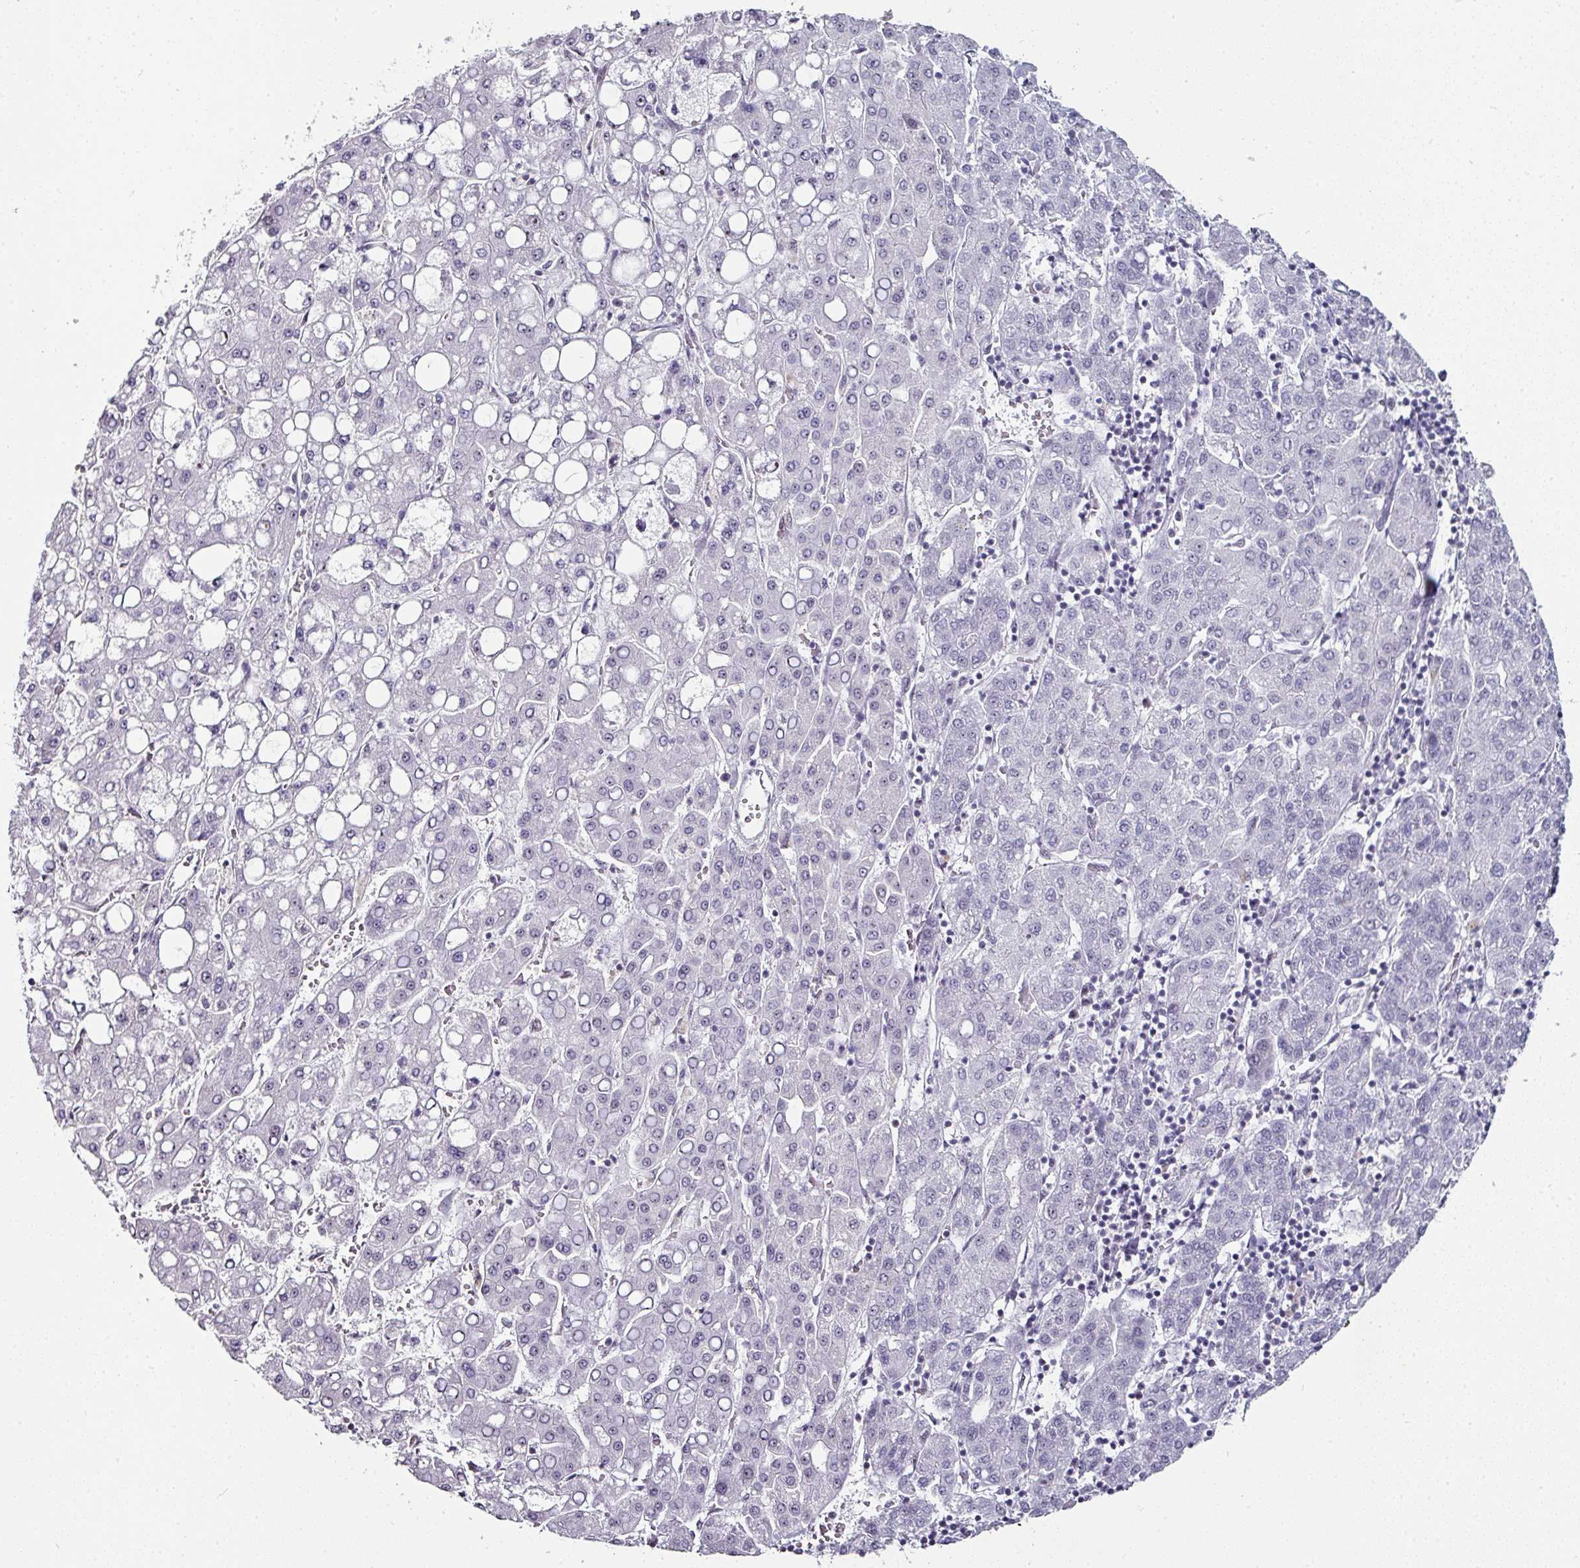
{"staining": {"intensity": "negative", "quantity": "none", "location": "none"}, "tissue": "liver cancer", "cell_type": "Tumor cells", "image_type": "cancer", "snomed": [{"axis": "morphology", "description": "Carcinoma, Hepatocellular, NOS"}, {"axis": "topography", "description": "Liver"}], "caption": "The photomicrograph exhibits no staining of tumor cells in liver cancer (hepatocellular carcinoma).", "gene": "NACC2", "patient": {"sex": "male", "age": 65}}